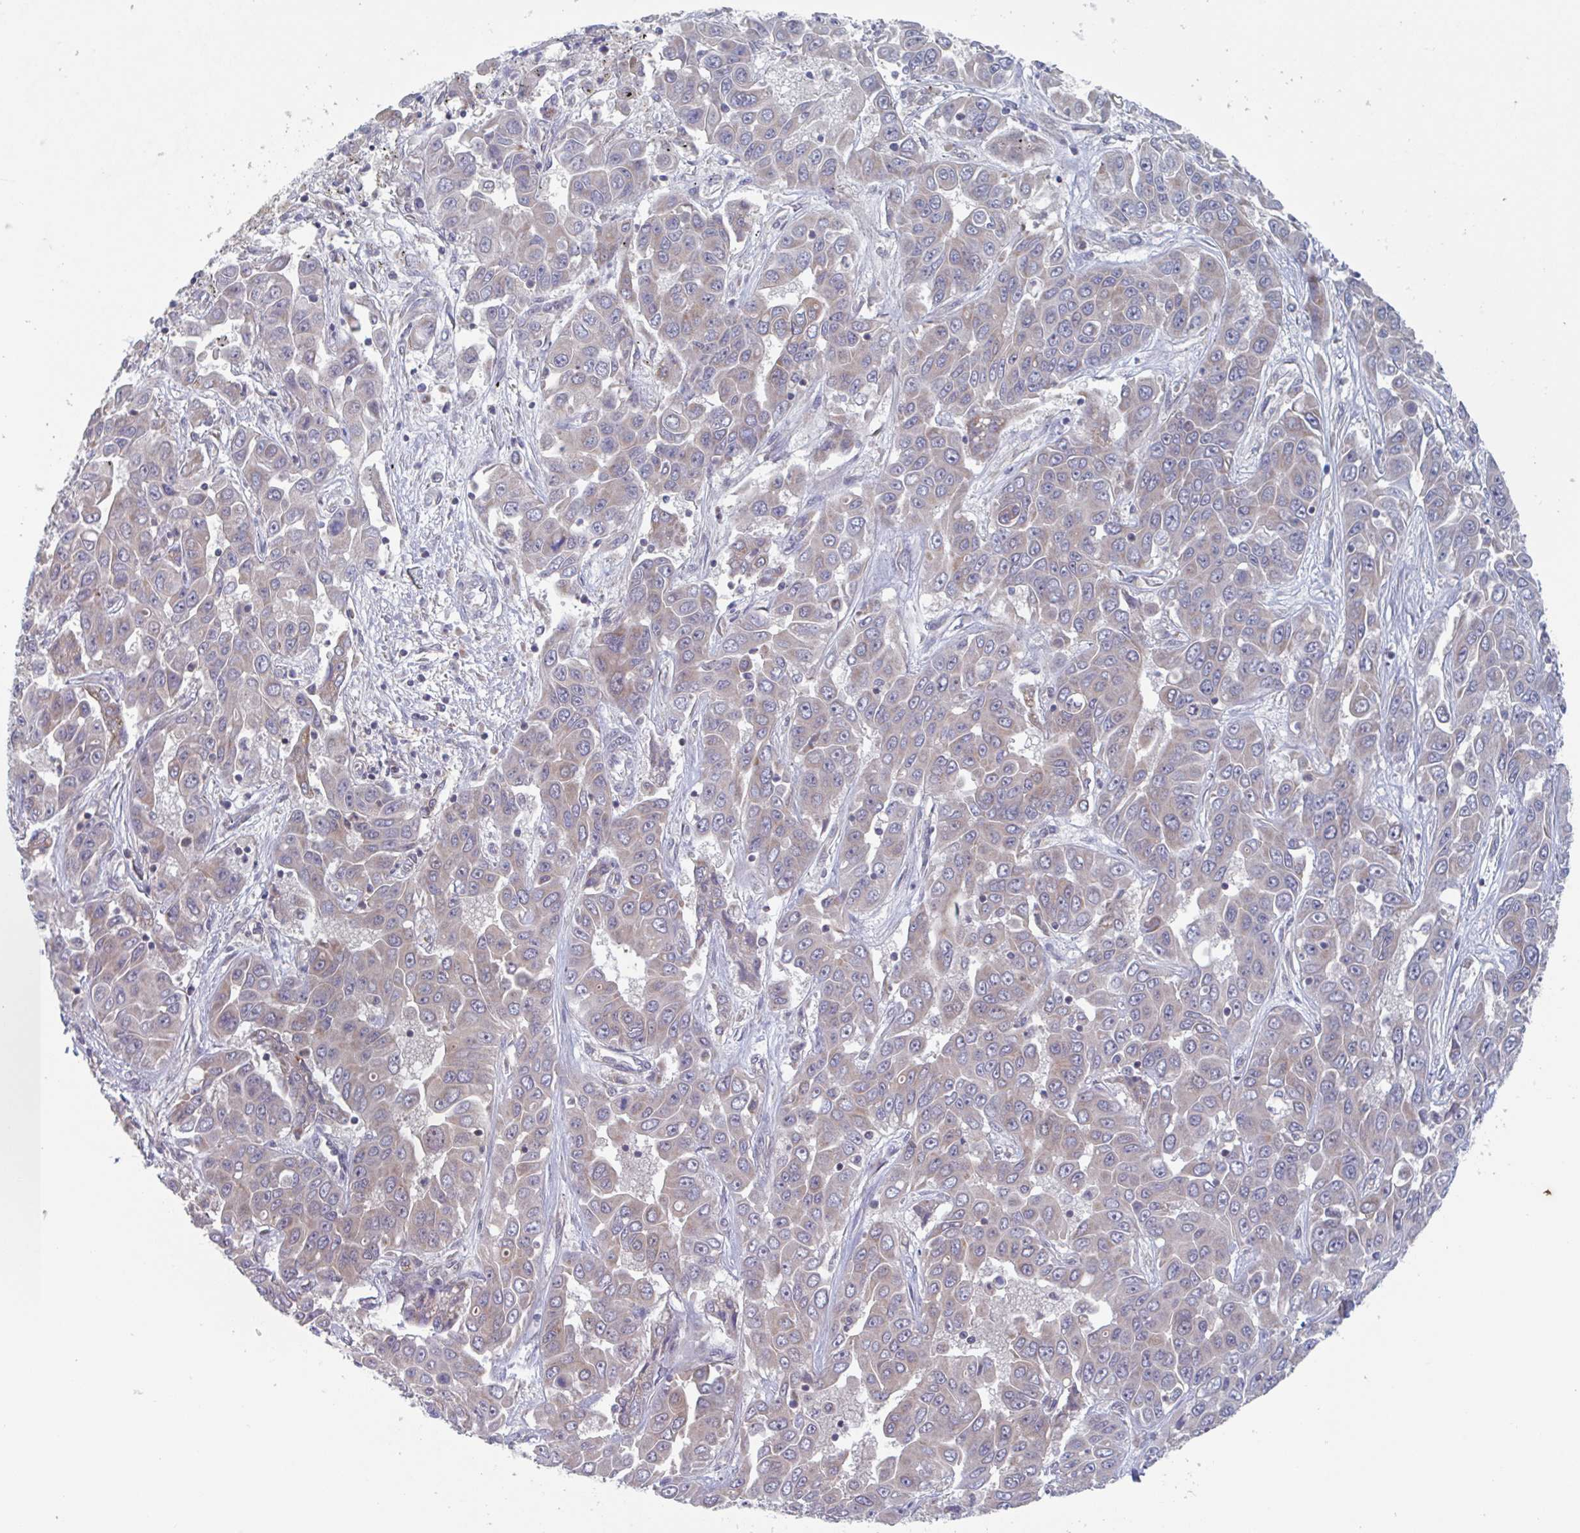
{"staining": {"intensity": "weak", "quantity": "25%-75%", "location": "cytoplasmic/membranous"}, "tissue": "liver cancer", "cell_type": "Tumor cells", "image_type": "cancer", "snomed": [{"axis": "morphology", "description": "Cholangiocarcinoma"}, {"axis": "topography", "description": "Liver"}], "caption": "IHC staining of liver cancer, which exhibits low levels of weak cytoplasmic/membranous staining in approximately 25%-75% of tumor cells indicating weak cytoplasmic/membranous protein positivity. The staining was performed using DAB (brown) for protein detection and nuclei were counterstained in hematoxylin (blue).", "gene": "SURF1", "patient": {"sex": "female", "age": 52}}